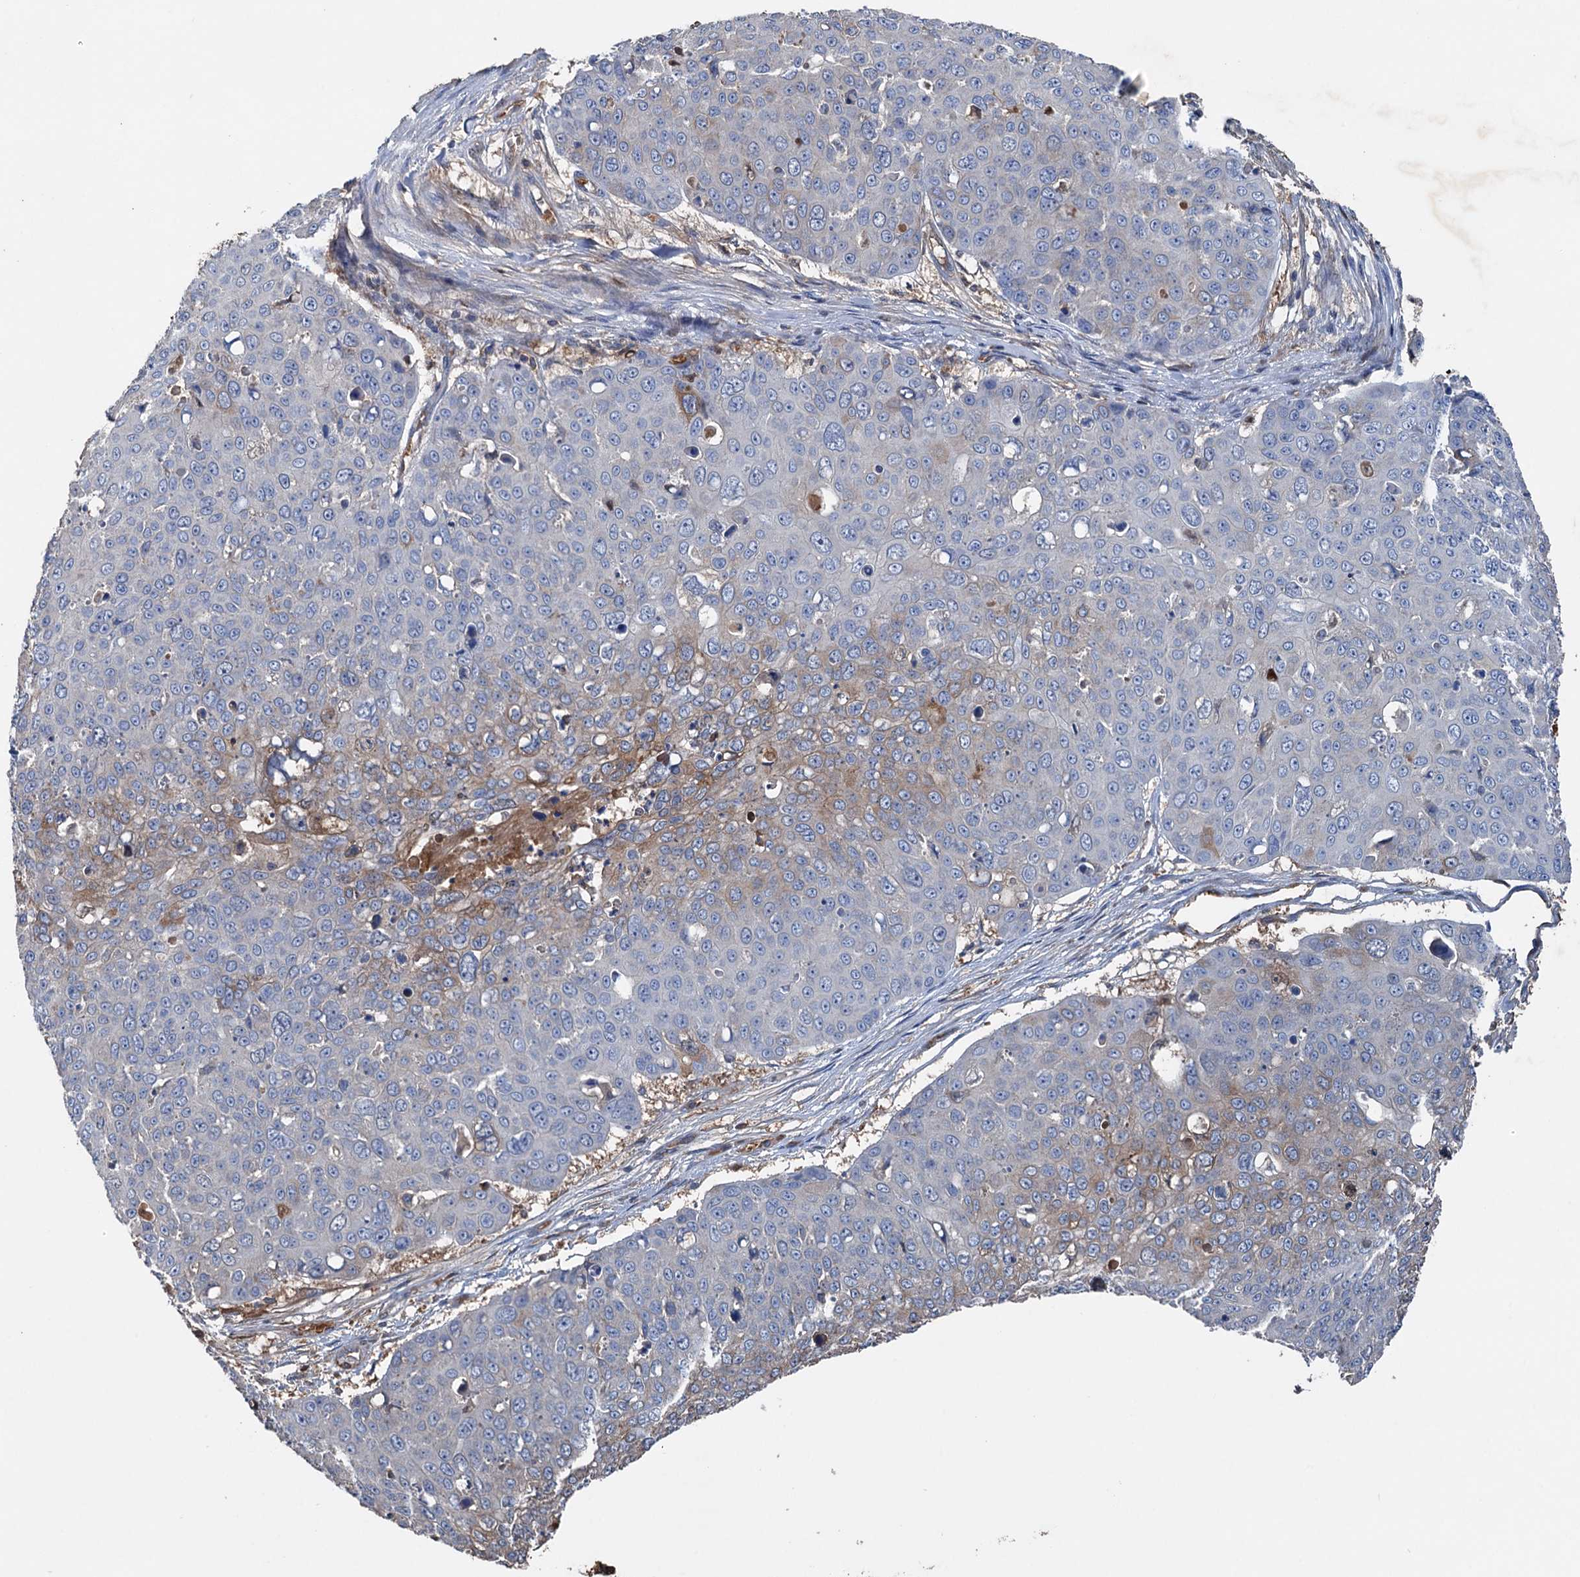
{"staining": {"intensity": "moderate", "quantity": "<25%", "location": "cytoplasmic/membranous"}, "tissue": "skin cancer", "cell_type": "Tumor cells", "image_type": "cancer", "snomed": [{"axis": "morphology", "description": "Squamous cell carcinoma, NOS"}, {"axis": "topography", "description": "Skin"}], "caption": "This photomicrograph reveals immunohistochemistry (IHC) staining of squamous cell carcinoma (skin), with low moderate cytoplasmic/membranous staining in about <25% of tumor cells.", "gene": "ARL13A", "patient": {"sex": "male", "age": 71}}